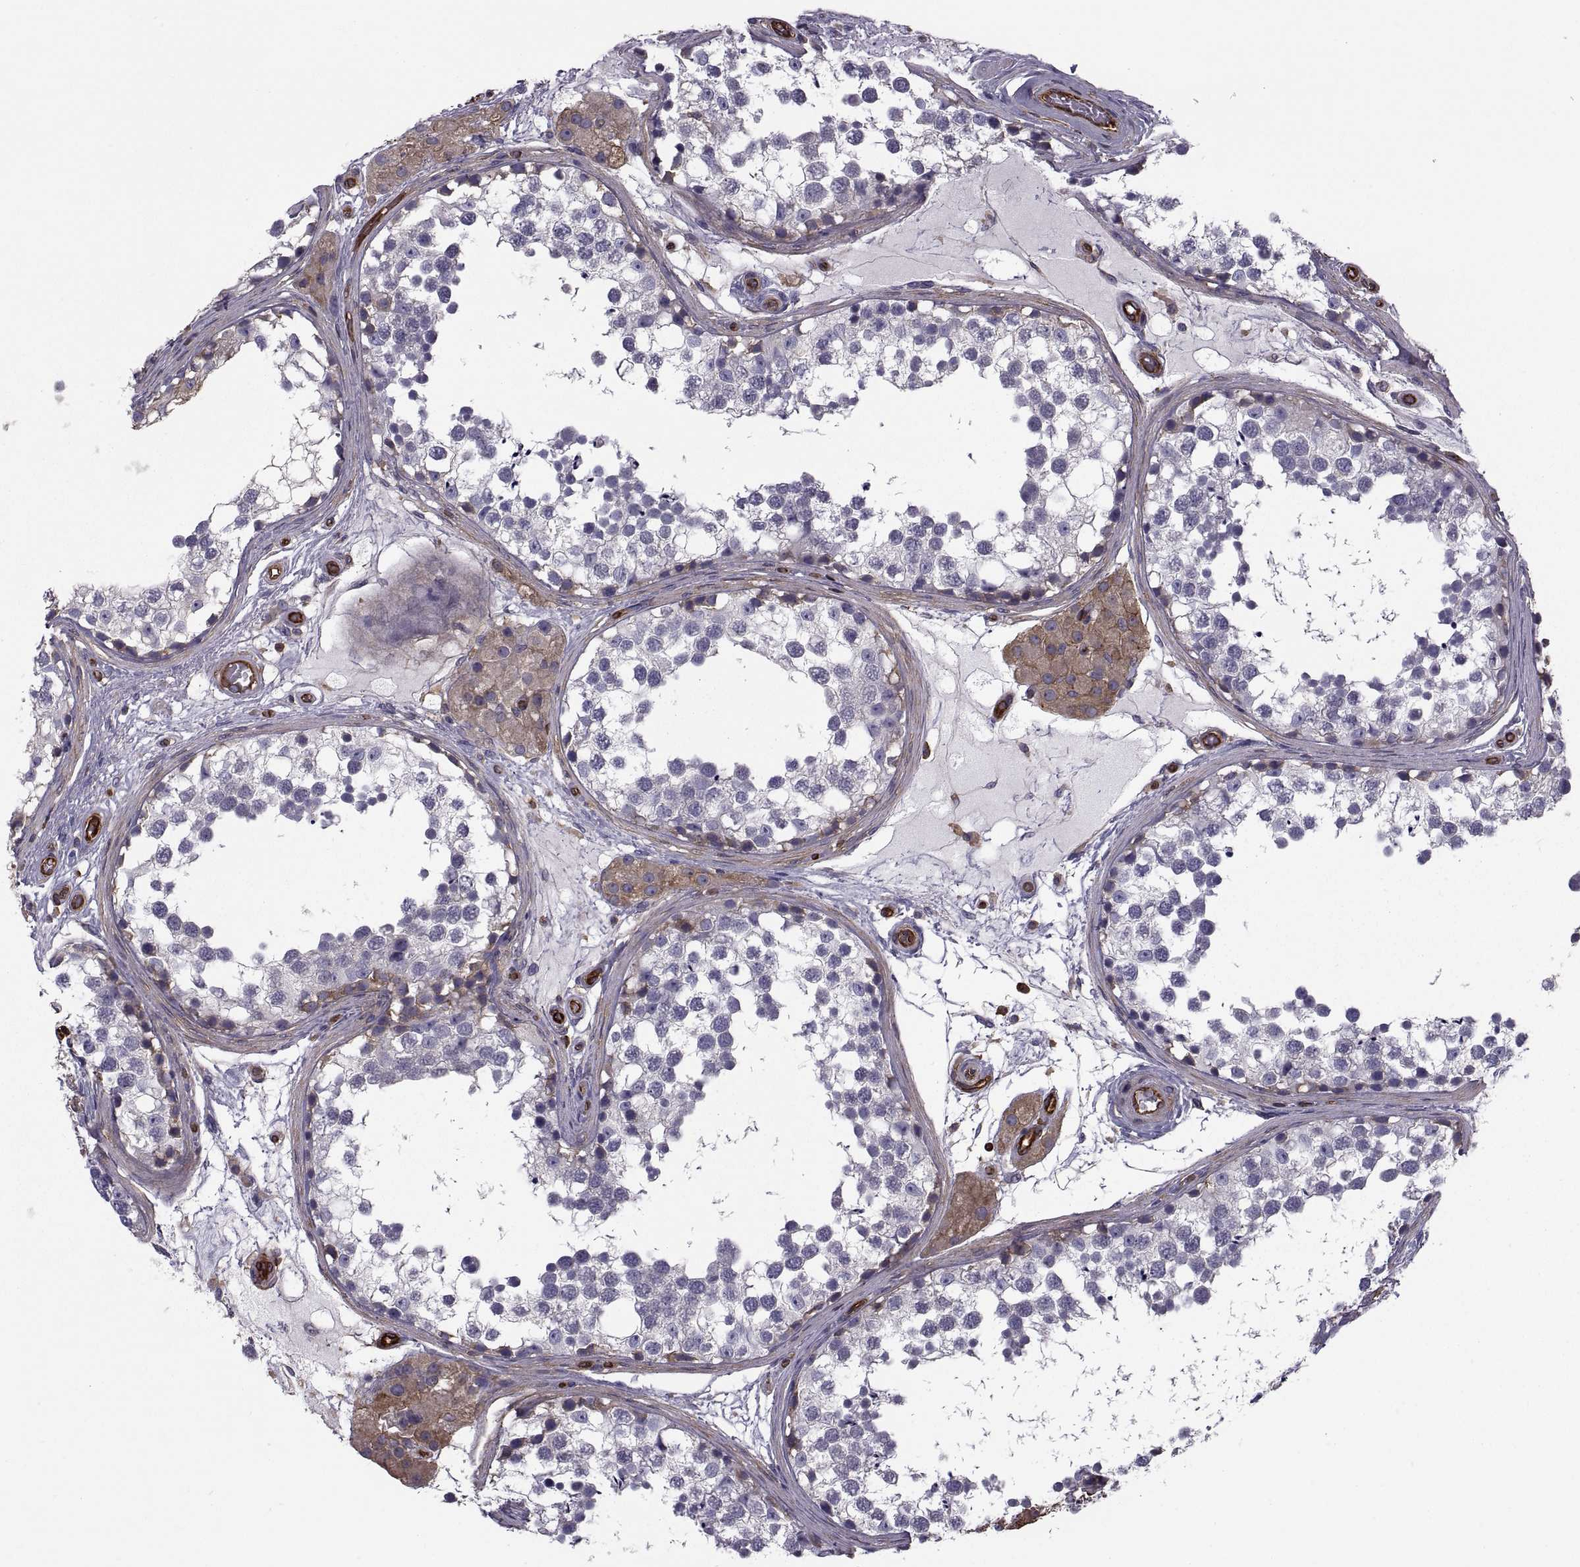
{"staining": {"intensity": "moderate", "quantity": "<25%", "location": "cytoplasmic/membranous"}, "tissue": "testis", "cell_type": "Cells in seminiferous ducts", "image_type": "normal", "snomed": [{"axis": "morphology", "description": "Normal tissue, NOS"}, {"axis": "morphology", "description": "Seminoma, NOS"}, {"axis": "topography", "description": "Testis"}], "caption": "Immunohistochemistry histopathology image of unremarkable testis stained for a protein (brown), which shows low levels of moderate cytoplasmic/membranous staining in approximately <25% of cells in seminiferous ducts.", "gene": "MYH9", "patient": {"sex": "male", "age": 65}}